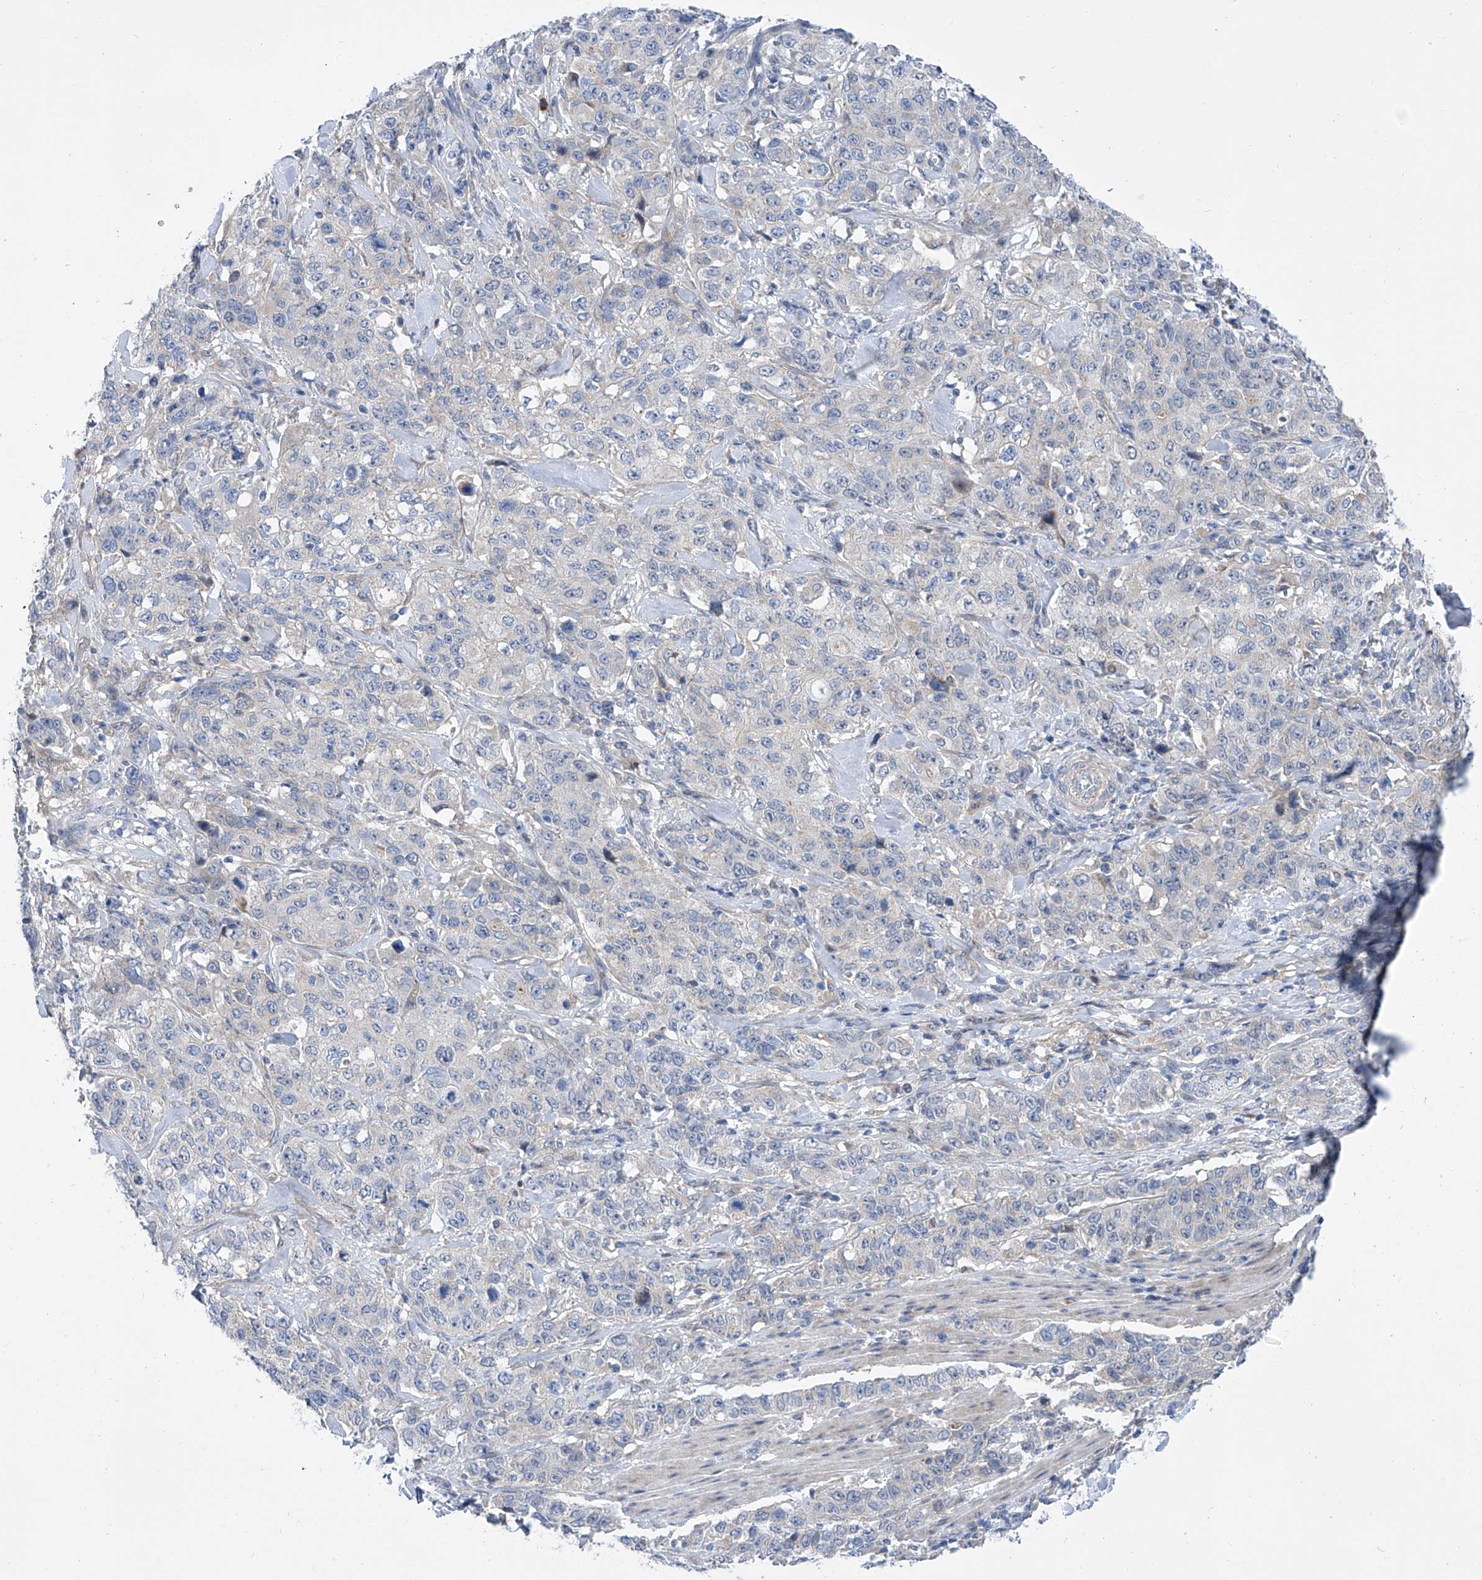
{"staining": {"intensity": "negative", "quantity": "none", "location": "none"}, "tissue": "stomach cancer", "cell_type": "Tumor cells", "image_type": "cancer", "snomed": [{"axis": "morphology", "description": "Adenocarcinoma, NOS"}, {"axis": "topography", "description": "Stomach"}], "caption": "Stomach cancer (adenocarcinoma) was stained to show a protein in brown. There is no significant positivity in tumor cells.", "gene": "SRBD1", "patient": {"sex": "male", "age": 48}}